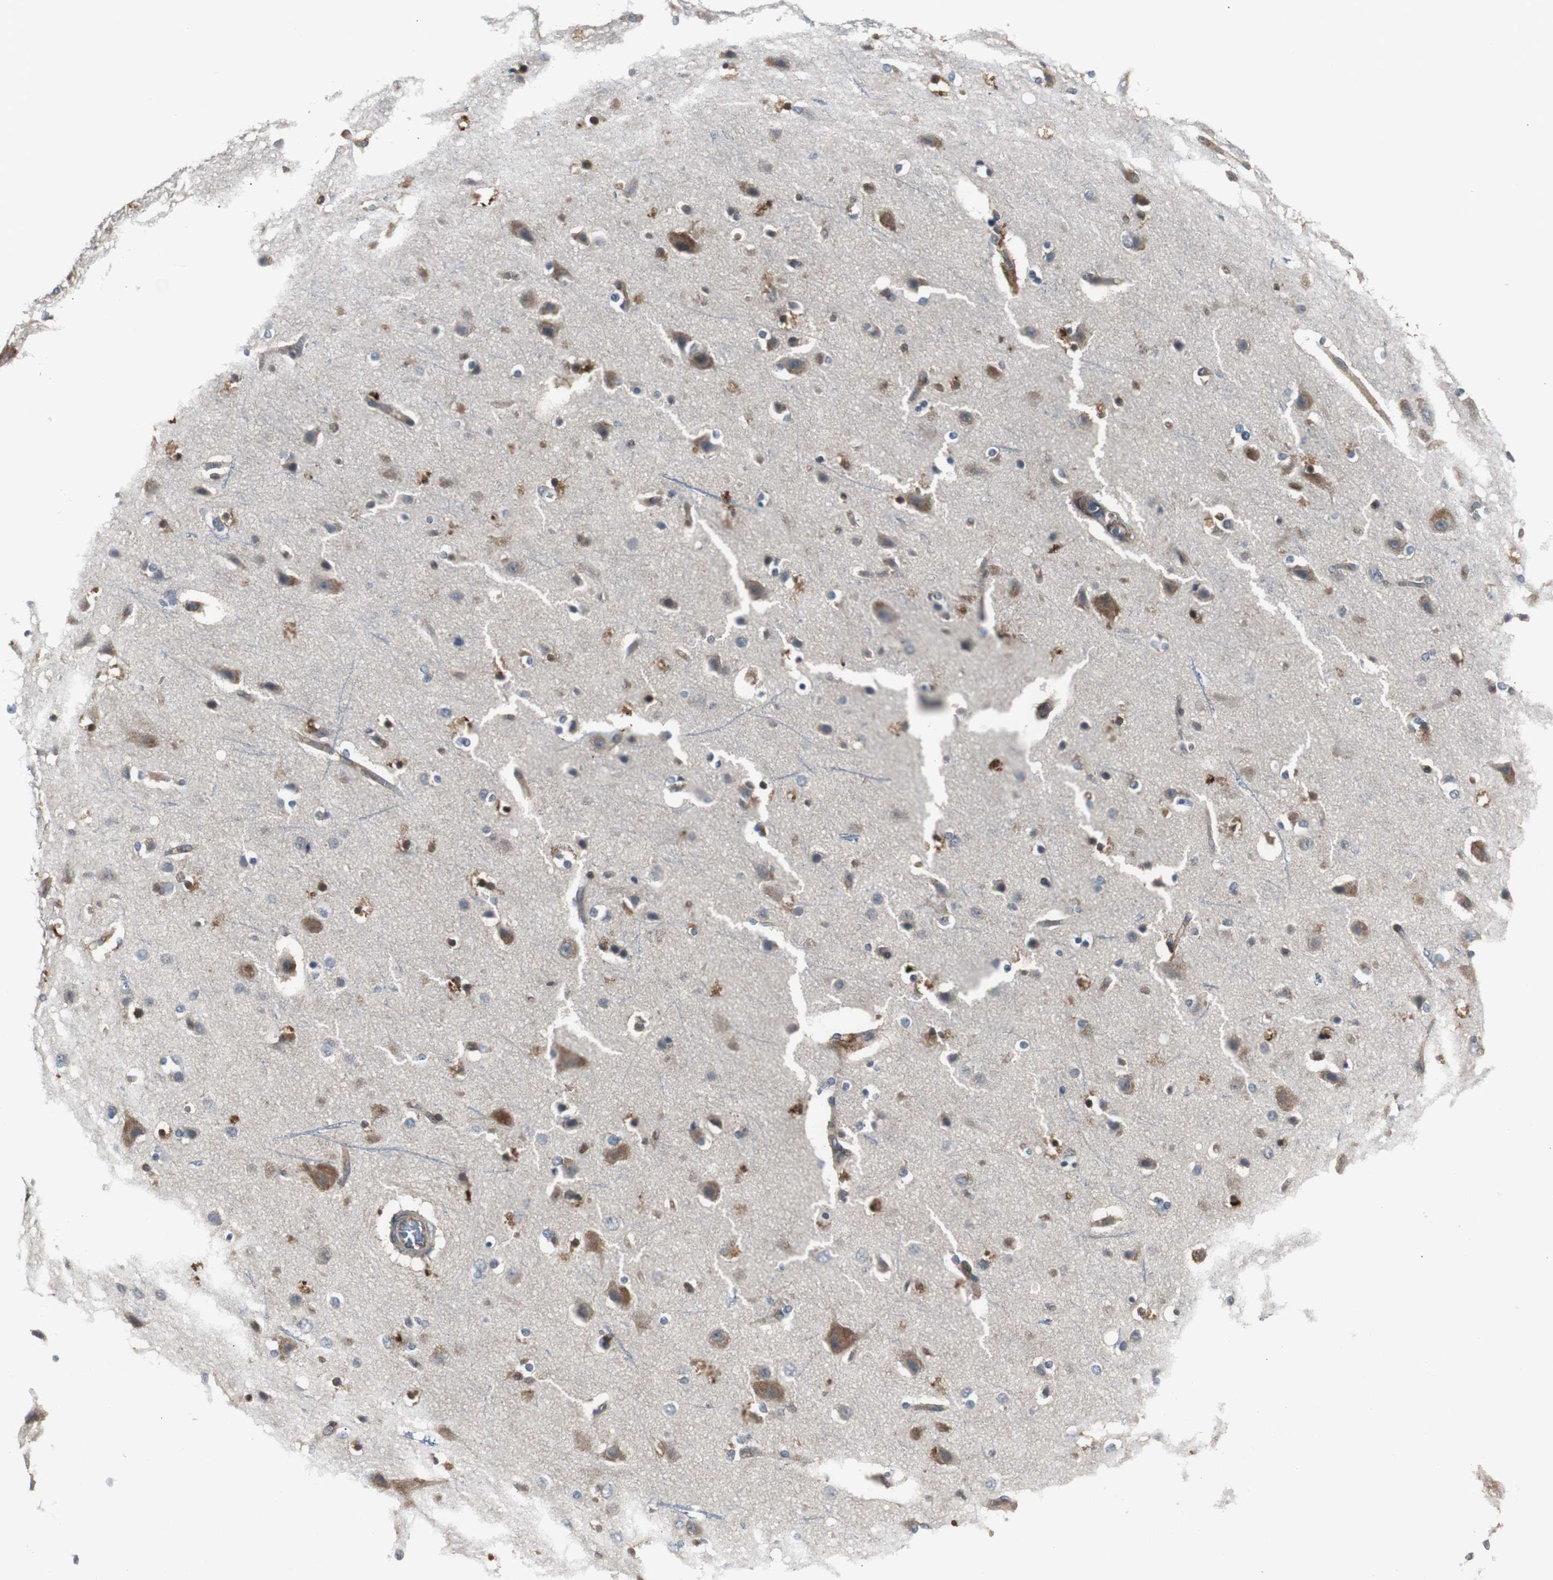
{"staining": {"intensity": "moderate", "quantity": ">75%", "location": "cytoplasmic/membranous"}, "tissue": "cerebral cortex", "cell_type": "Endothelial cells", "image_type": "normal", "snomed": [{"axis": "morphology", "description": "Normal tissue, NOS"}, {"axis": "topography", "description": "Cerebral cortex"}], "caption": "A brown stain highlights moderate cytoplasmic/membranous expression of a protein in endothelial cells of unremarkable human cerebral cortex. (DAB (3,3'-diaminobenzidine) = brown stain, brightfield microscopy at high magnification).", "gene": "CAPNS1", "patient": {"sex": "female", "age": 54}}